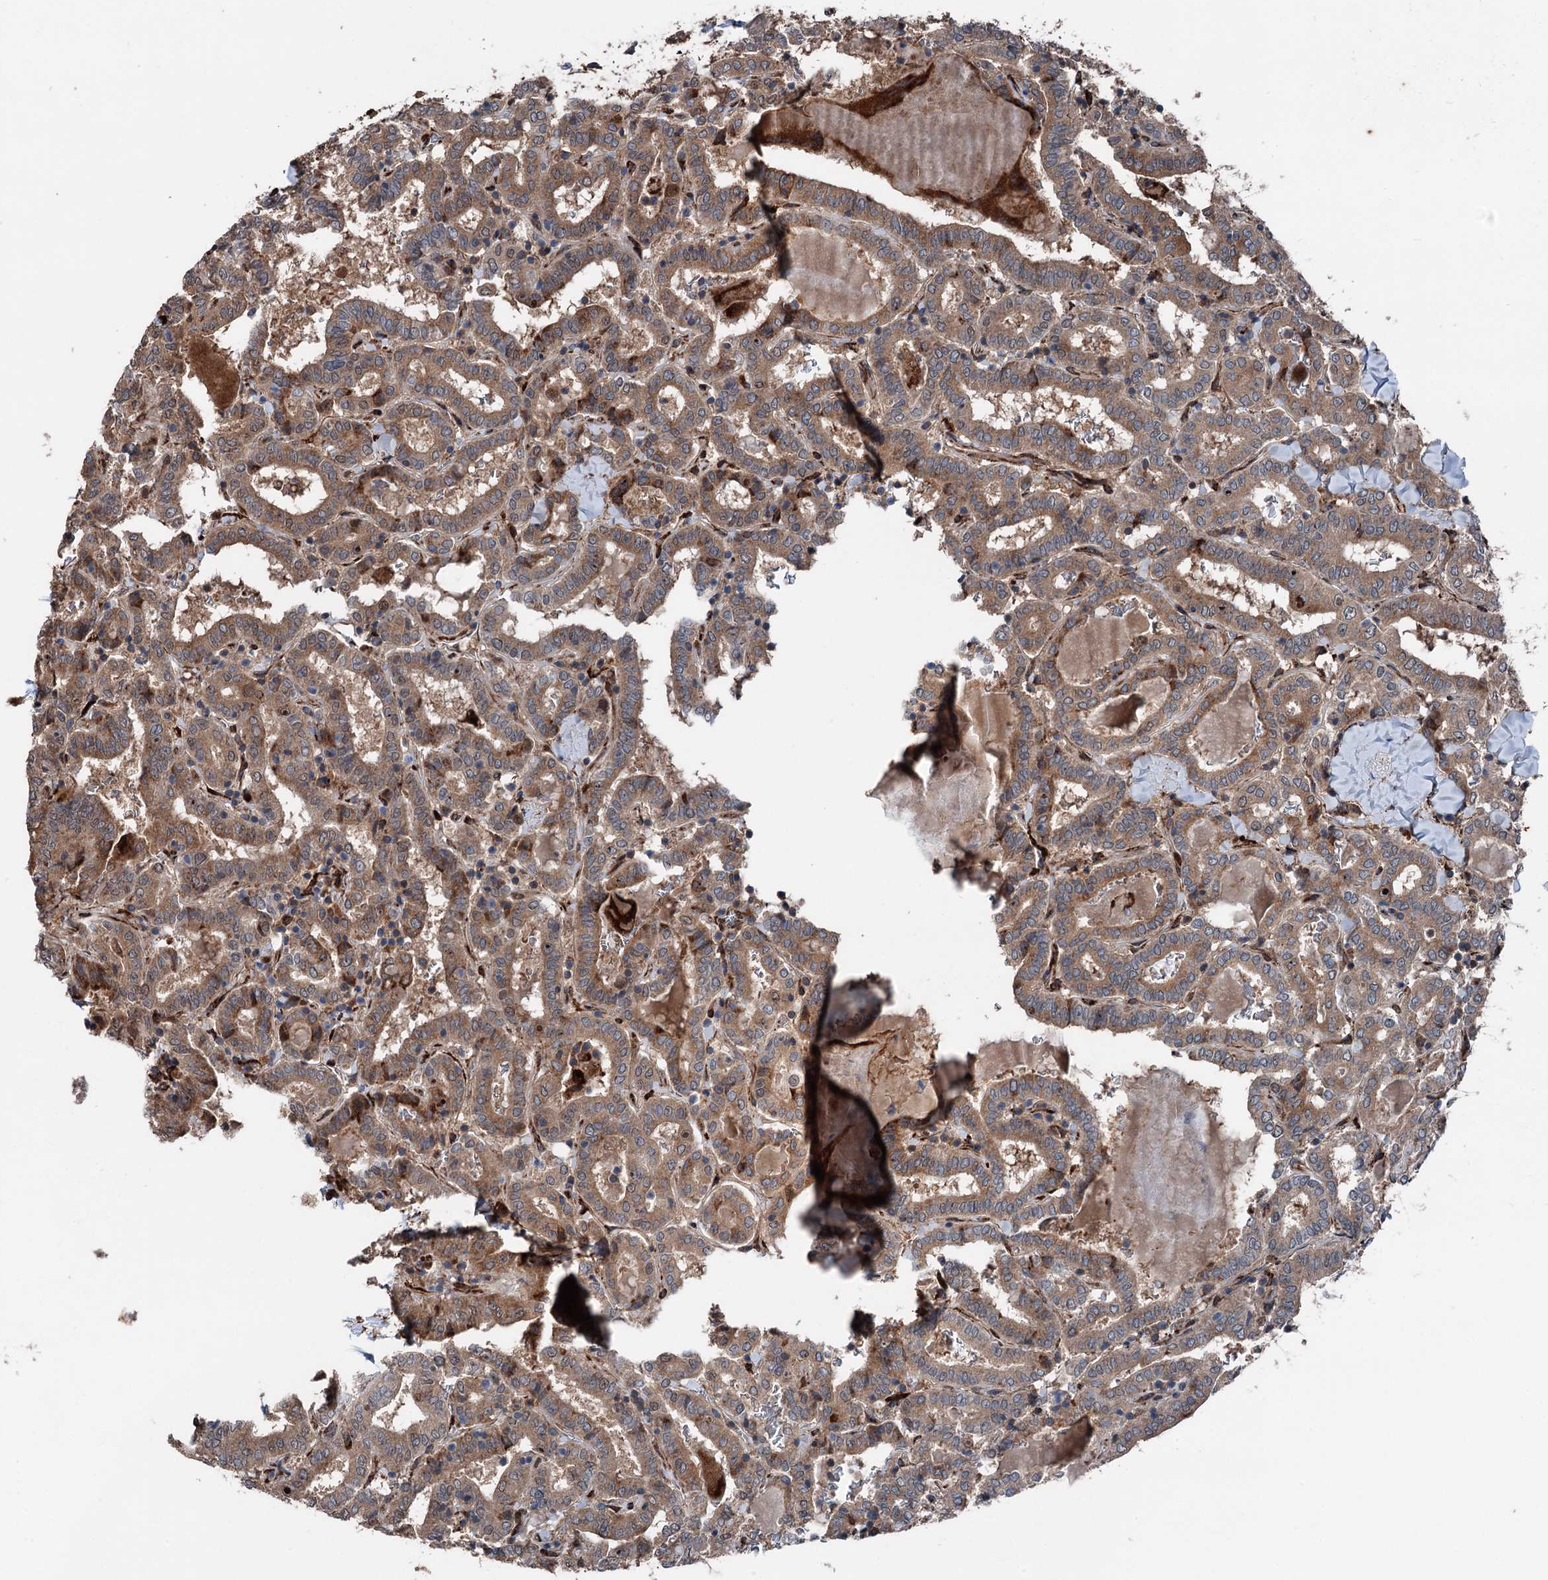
{"staining": {"intensity": "moderate", "quantity": ">75%", "location": "cytoplasmic/membranous"}, "tissue": "thyroid cancer", "cell_type": "Tumor cells", "image_type": "cancer", "snomed": [{"axis": "morphology", "description": "Papillary adenocarcinoma, NOS"}, {"axis": "topography", "description": "Thyroid gland"}], "caption": "Immunohistochemistry histopathology image of human thyroid papillary adenocarcinoma stained for a protein (brown), which reveals medium levels of moderate cytoplasmic/membranous expression in about >75% of tumor cells.", "gene": "DDIAS", "patient": {"sex": "female", "age": 72}}